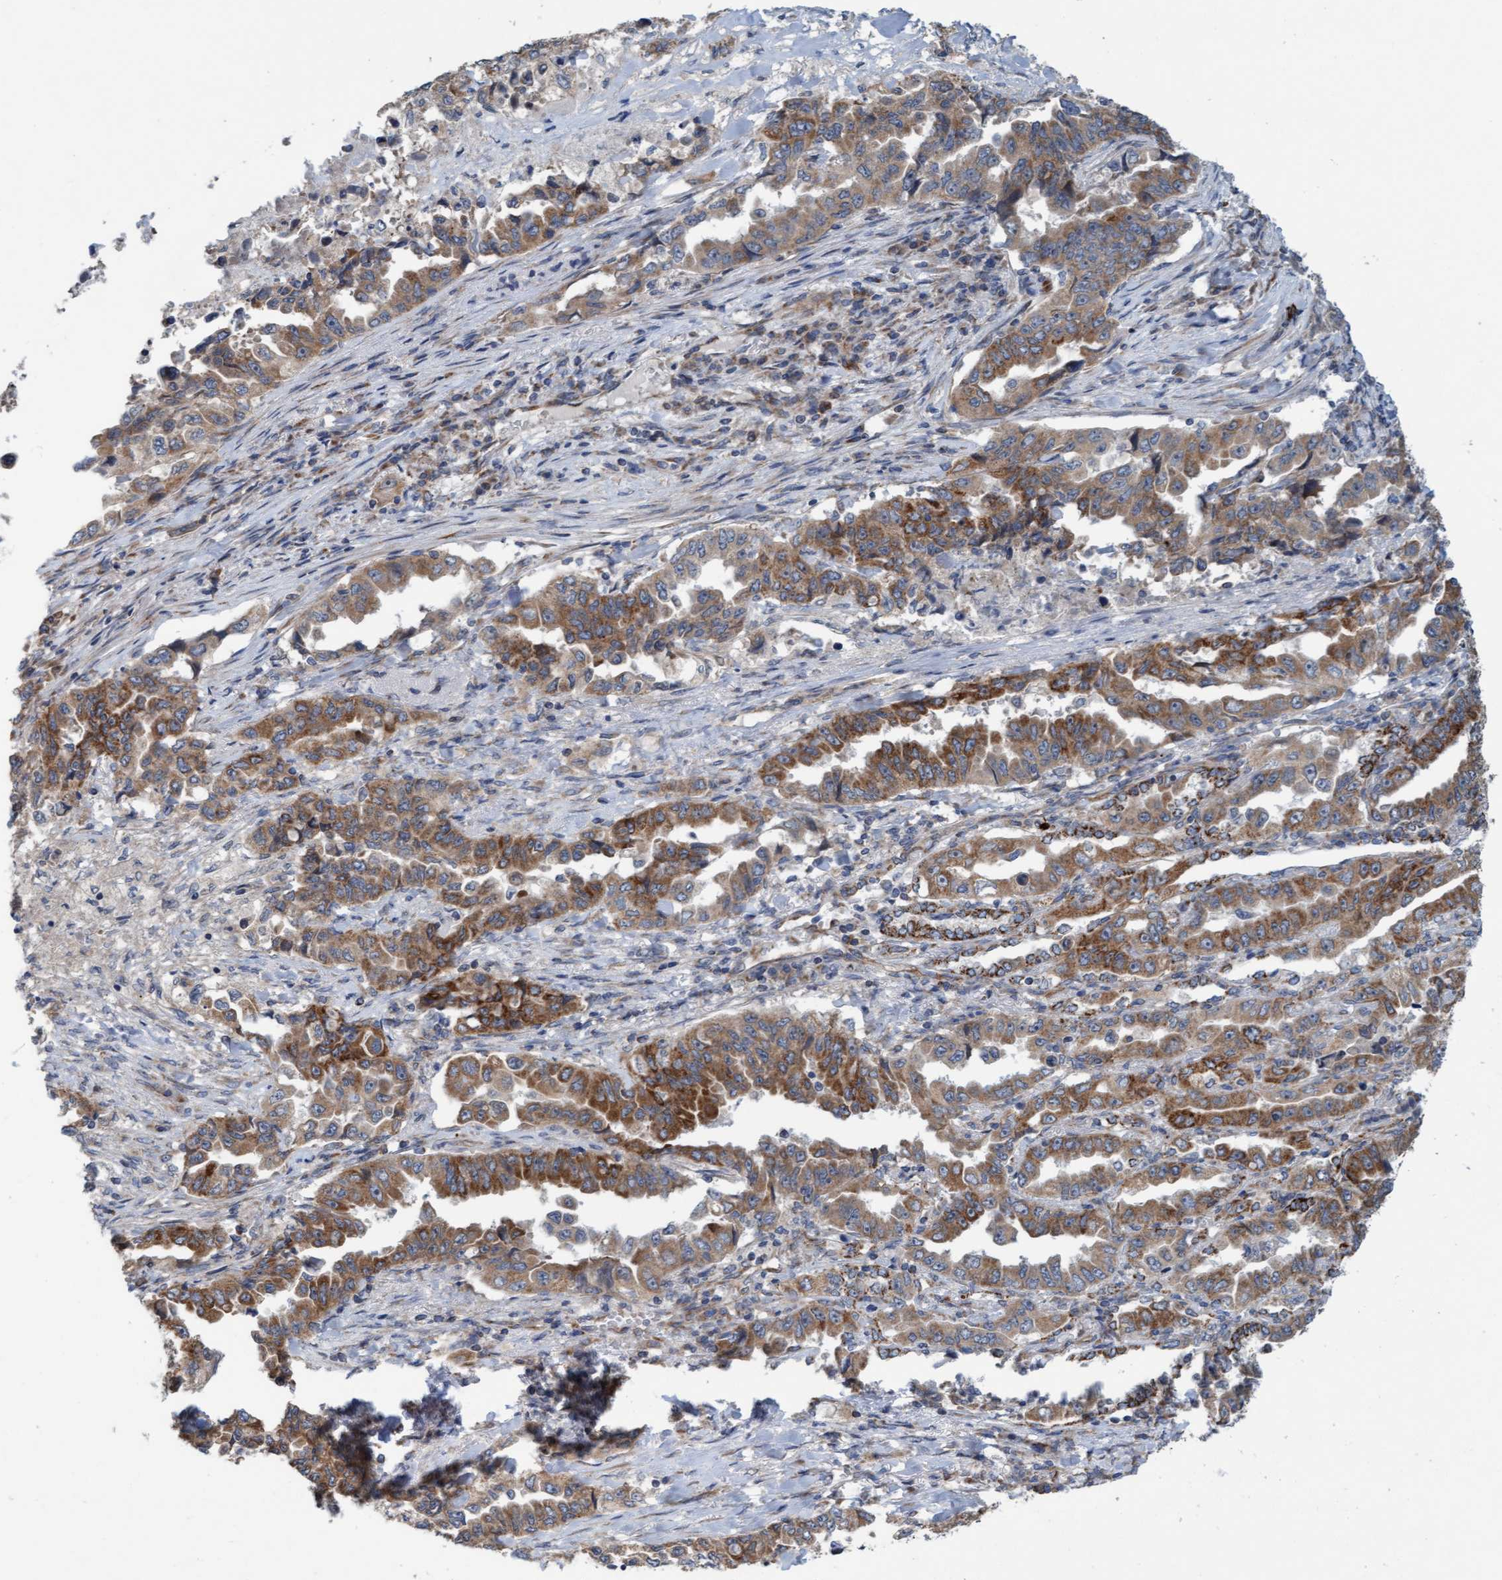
{"staining": {"intensity": "strong", "quantity": ">75%", "location": "cytoplasmic/membranous"}, "tissue": "lung cancer", "cell_type": "Tumor cells", "image_type": "cancer", "snomed": [{"axis": "morphology", "description": "Adenocarcinoma, NOS"}, {"axis": "topography", "description": "Lung"}], "caption": "A high amount of strong cytoplasmic/membranous staining is identified in approximately >75% of tumor cells in lung cancer (adenocarcinoma) tissue. (brown staining indicates protein expression, while blue staining denotes nuclei).", "gene": "ZNF566", "patient": {"sex": "female", "age": 51}}